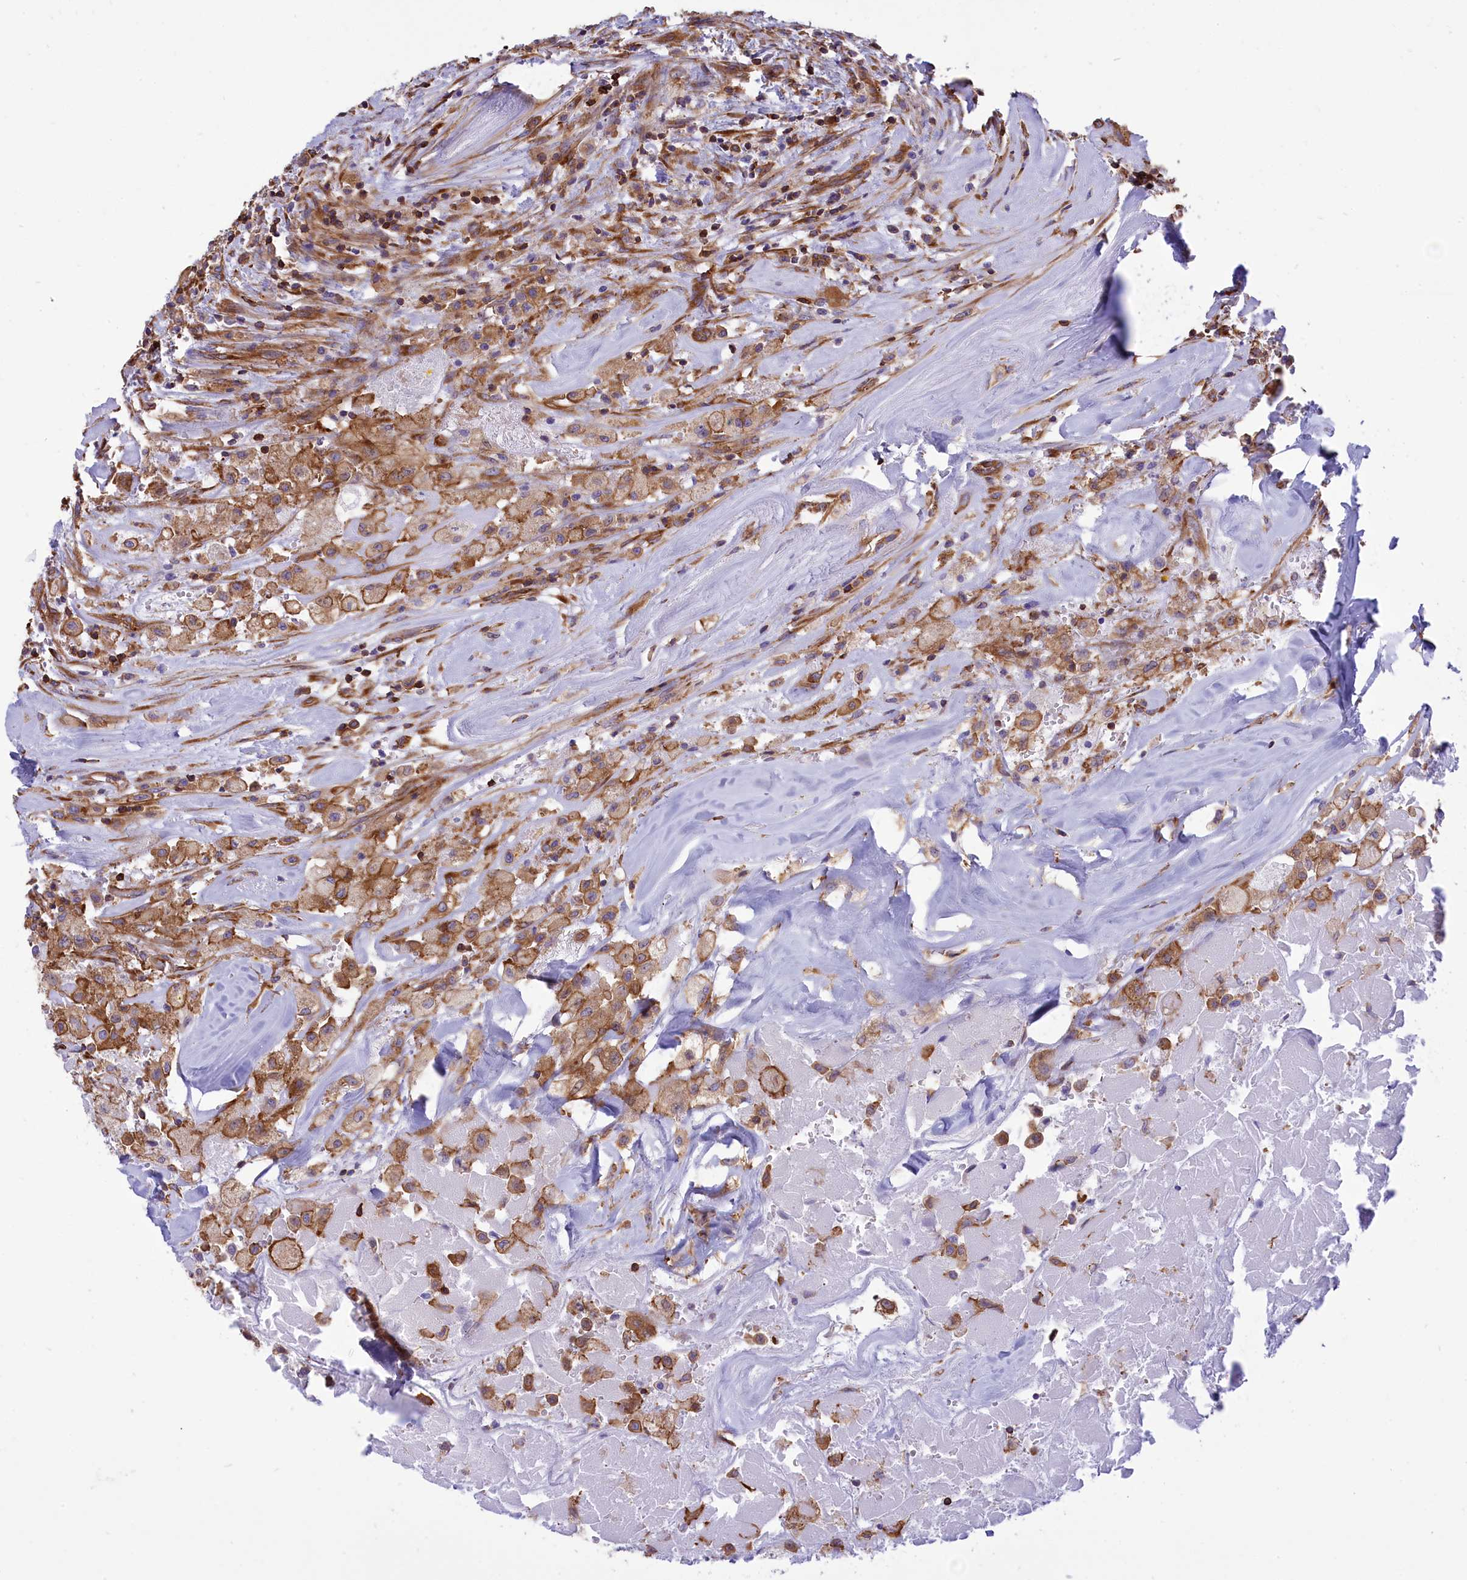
{"staining": {"intensity": "moderate", "quantity": ">75%", "location": "cytoplasmic/membranous"}, "tissue": "thyroid cancer", "cell_type": "Tumor cells", "image_type": "cancer", "snomed": [{"axis": "morphology", "description": "Papillary adenocarcinoma, NOS"}, {"axis": "topography", "description": "Thyroid gland"}], "caption": "Brown immunohistochemical staining in human thyroid cancer demonstrates moderate cytoplasmic/membranous positivity in about >75% of tumor cells. (DAB (3,3'-diaminobenzidine) IHC with brightfield microscopy, high magnification).", "gene": "SEPTIN9", "patient": {"sex": "female", "age": 59}}